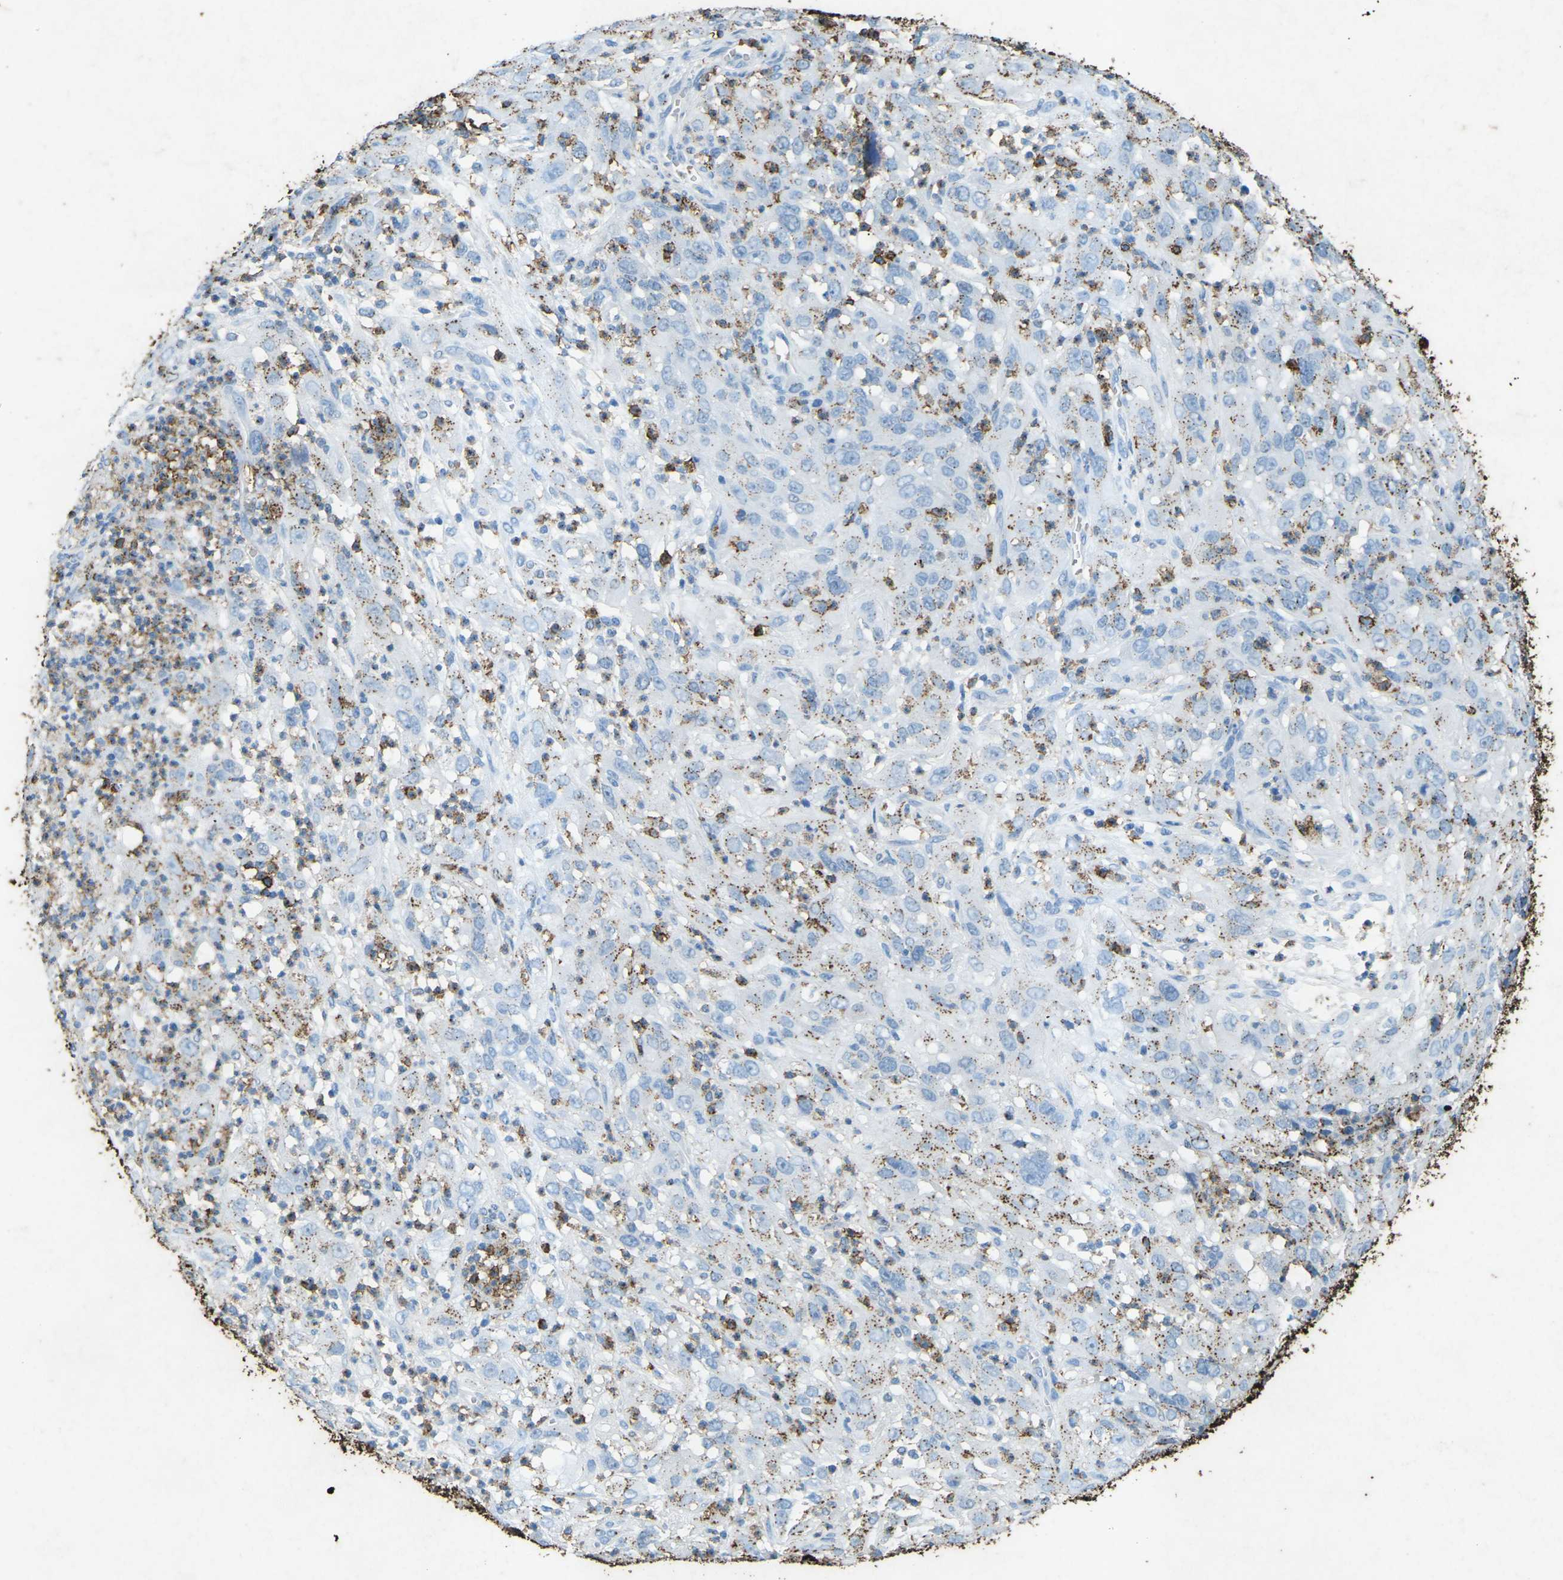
{"staining": {"intensity": "moderate", "quantity": "25%-75%", "location": "cytoplasmic/membranous"}, "tissue": "cervical cancer", "cell_type": "Tumor cells", "image_type": "cancer", "snomed": [{"axis": "morphology", "description": "Squamous cell carcinoma, NOS"}, {"axis": "topography", "description": "Cervix"}], "caption": "Squamous cell carcinoma (cervical) tissue shows moderate cytoplasmic/membranous expression in about 25%-75% of tumor cells, visualized by immunohistochemistry. Nuclei are stained in blue.", "gene": "CTAGE1", "patient": {"sex": "female", "age": 32}}